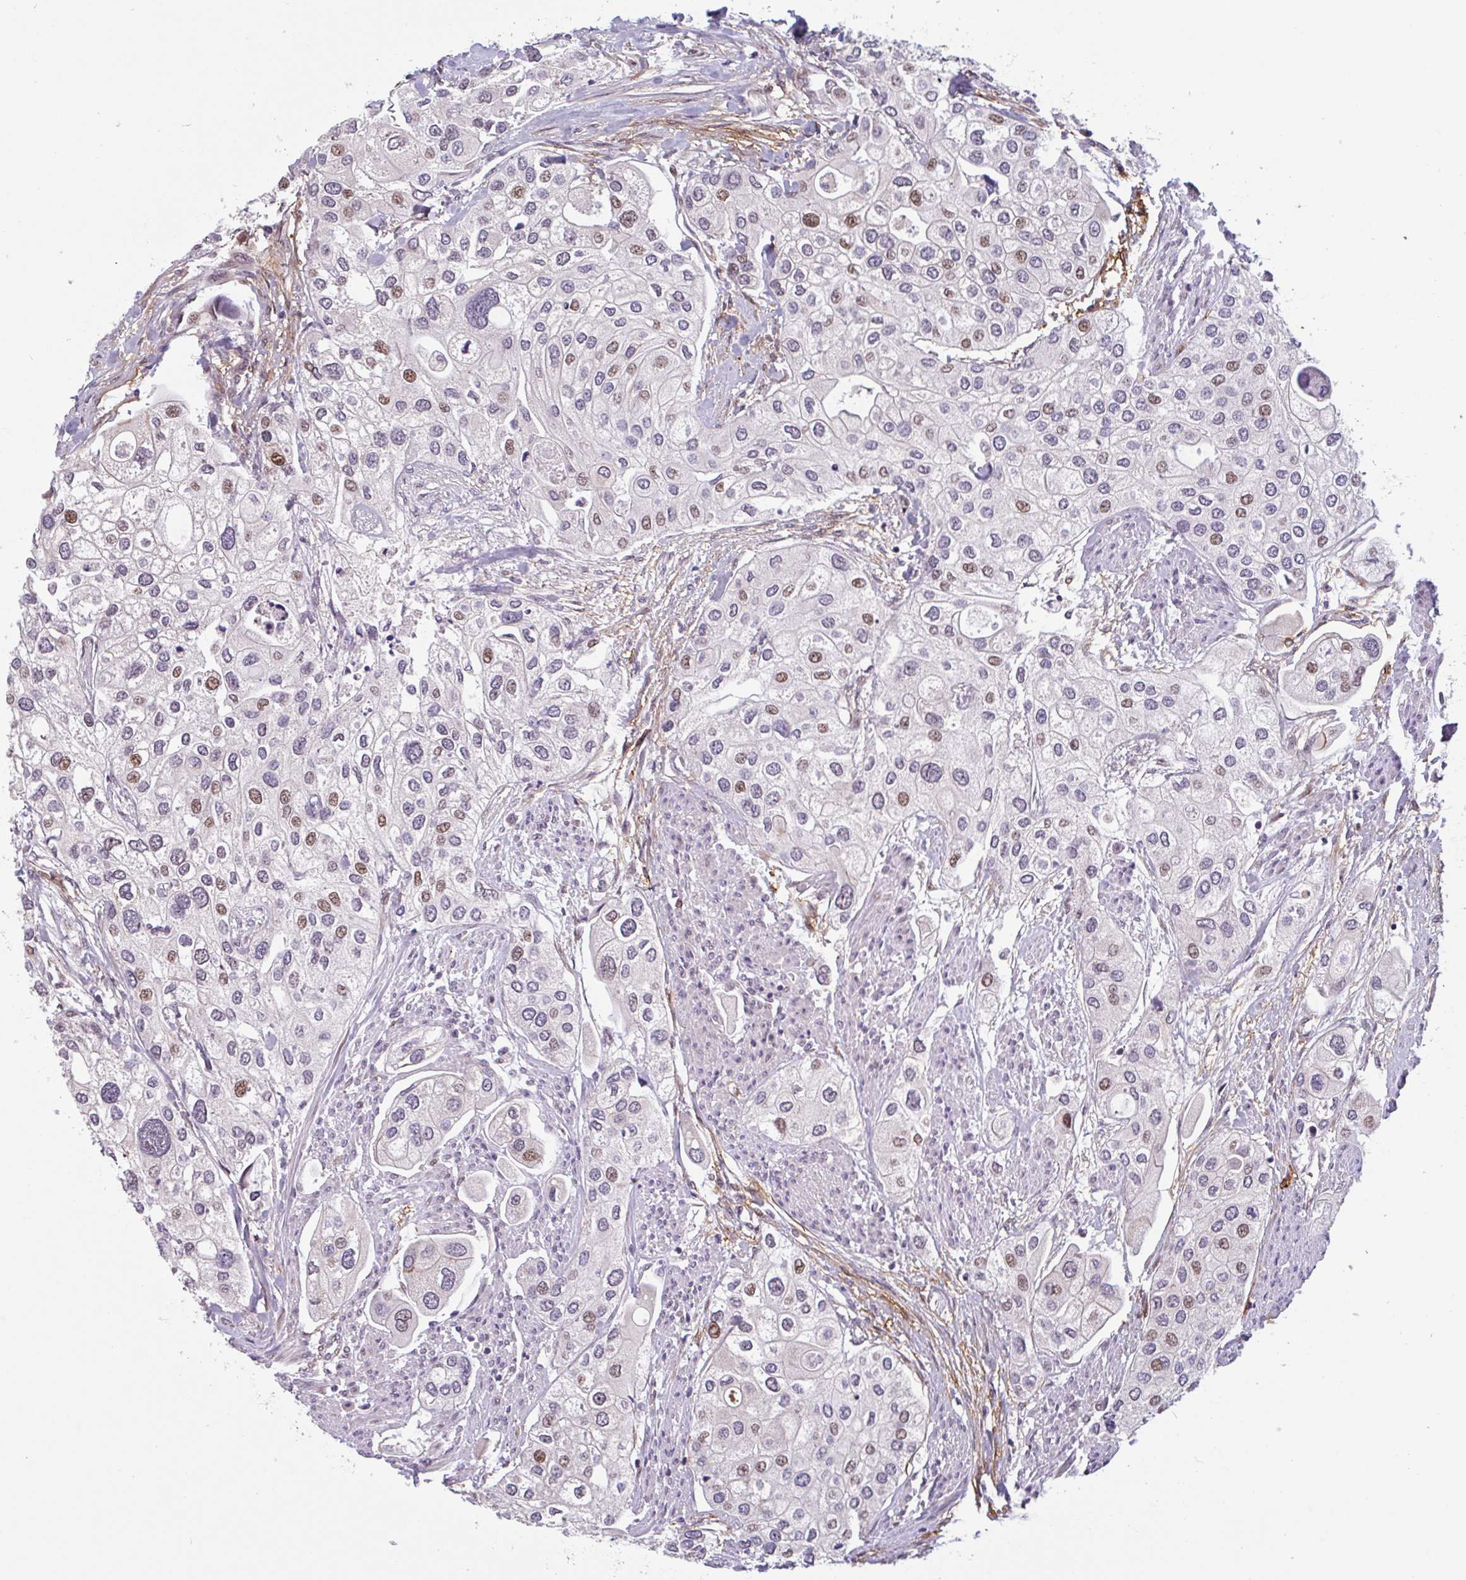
{"staining": {"intensity": "moderate", "quantity": "<25%", "location": "nuclear"}, "tissue": "urothelial cancer", "cell_type": "Tumor cells", "image_type": "cancer", "snomed": [{"axis": "morphology", "description": "Urothelial carcinoma, High grade"}, {"axis": "topography", "description": "Urinary bladder"}], "caption": "Human urothelial cancer stained with a protein marker exhibits moderate staining in tumor cells.", "gene": "TMEM119", "patient": {"sex": "male", "age": 64}}